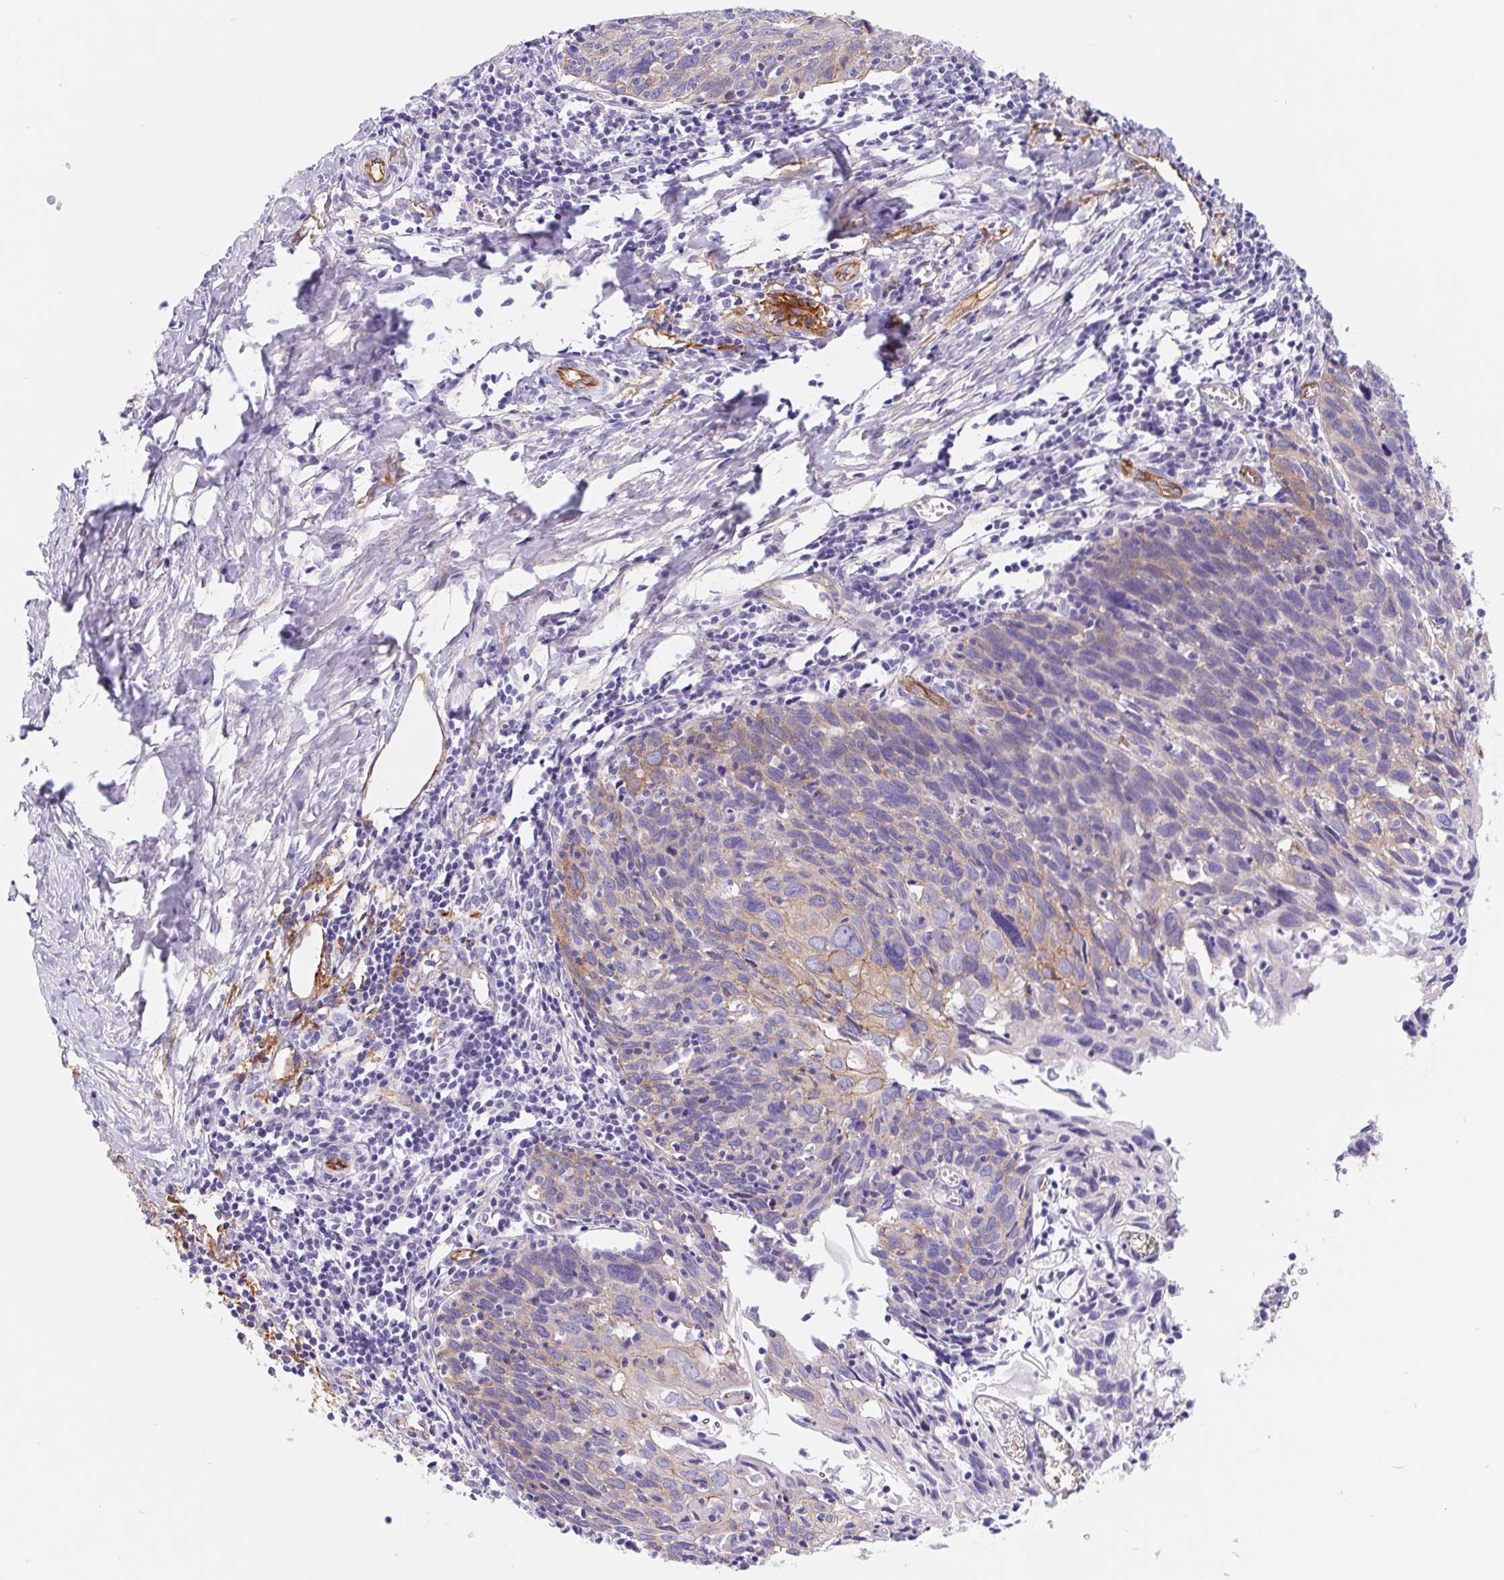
{"staining": {"intensity": "weak", "quantity": "<25%", "location": "cytoplasmic/membranous"}, "tissue": "cervical cancer", "cell_type": "Tumor cells", "image_type": "cancer", "snomed": [{"axis": "morphology", "description": "Squamous cell carcinoma, NOS"}, {"axis": "topography", "description": "Cervix"}], "caption": "High power microscopy histopathology image of an immunohistochemistry (IHC) photomicrograph of squamous cell carcinoma (cervical), revealing no significant expression in tumor cells.", "gene": "LIMCH1", "patient": {"sex": "female", "age": 39}}